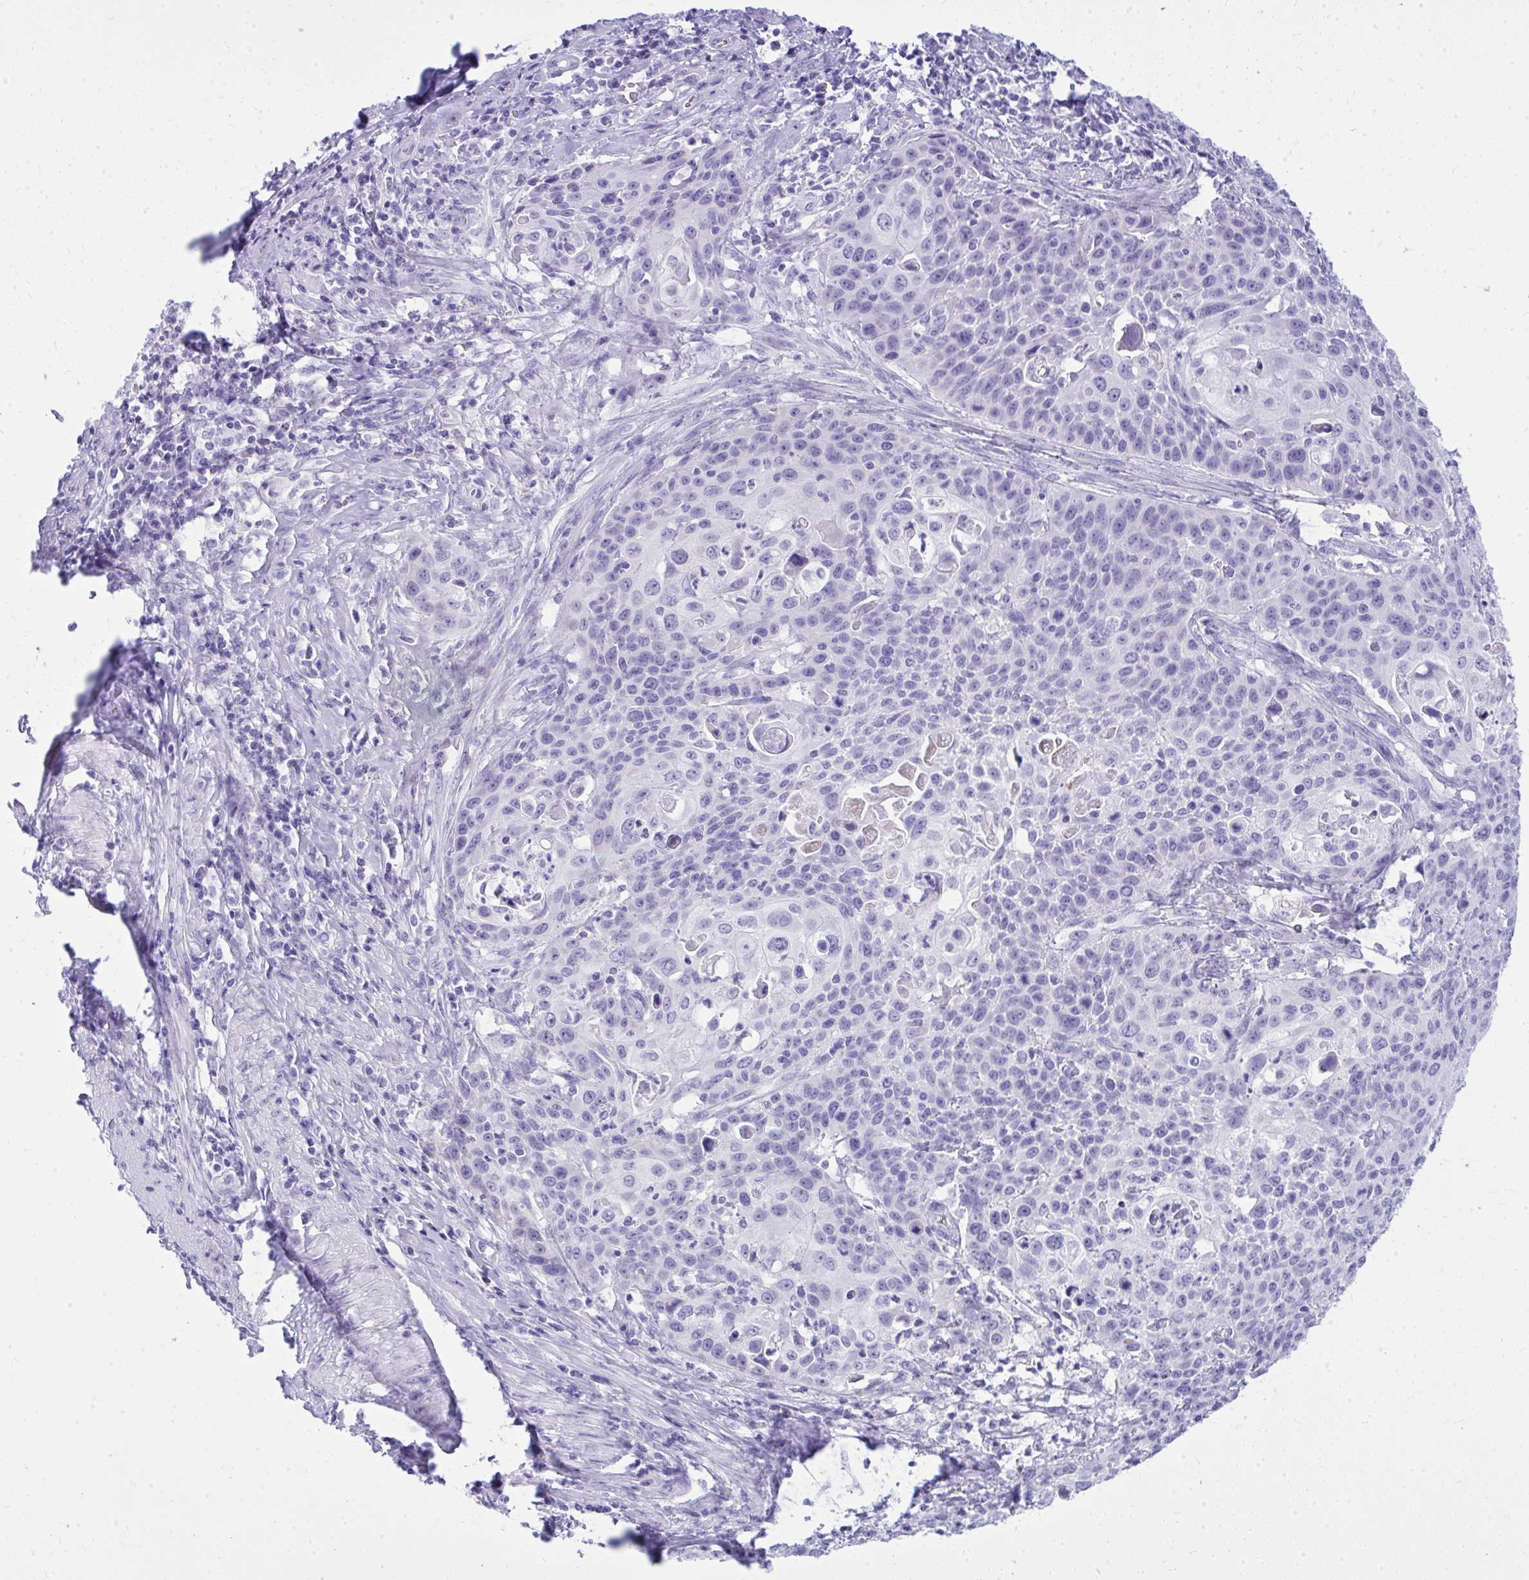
{"staining": {"intensity": "negative", "quantity": "none", "location": "none"}, "tissue": "cervical cancer", "cell_type": "Tumor cells", "image_type": "cancer", "snomed": [{"axis": "morphology", "description": "Squamous cell carcinoma, NOS"}, {"axis": "topography", "description": "Cervix"}], "caption": "High magnification brightfield microscopy of cervical squamous cell carcinoma stained with DAB (brown) and counterstained with hematoxylin (blue): tumor cells show no significant positivity.", "gene": "RALYL", "patient": {"sex": "female", "age": 65}}